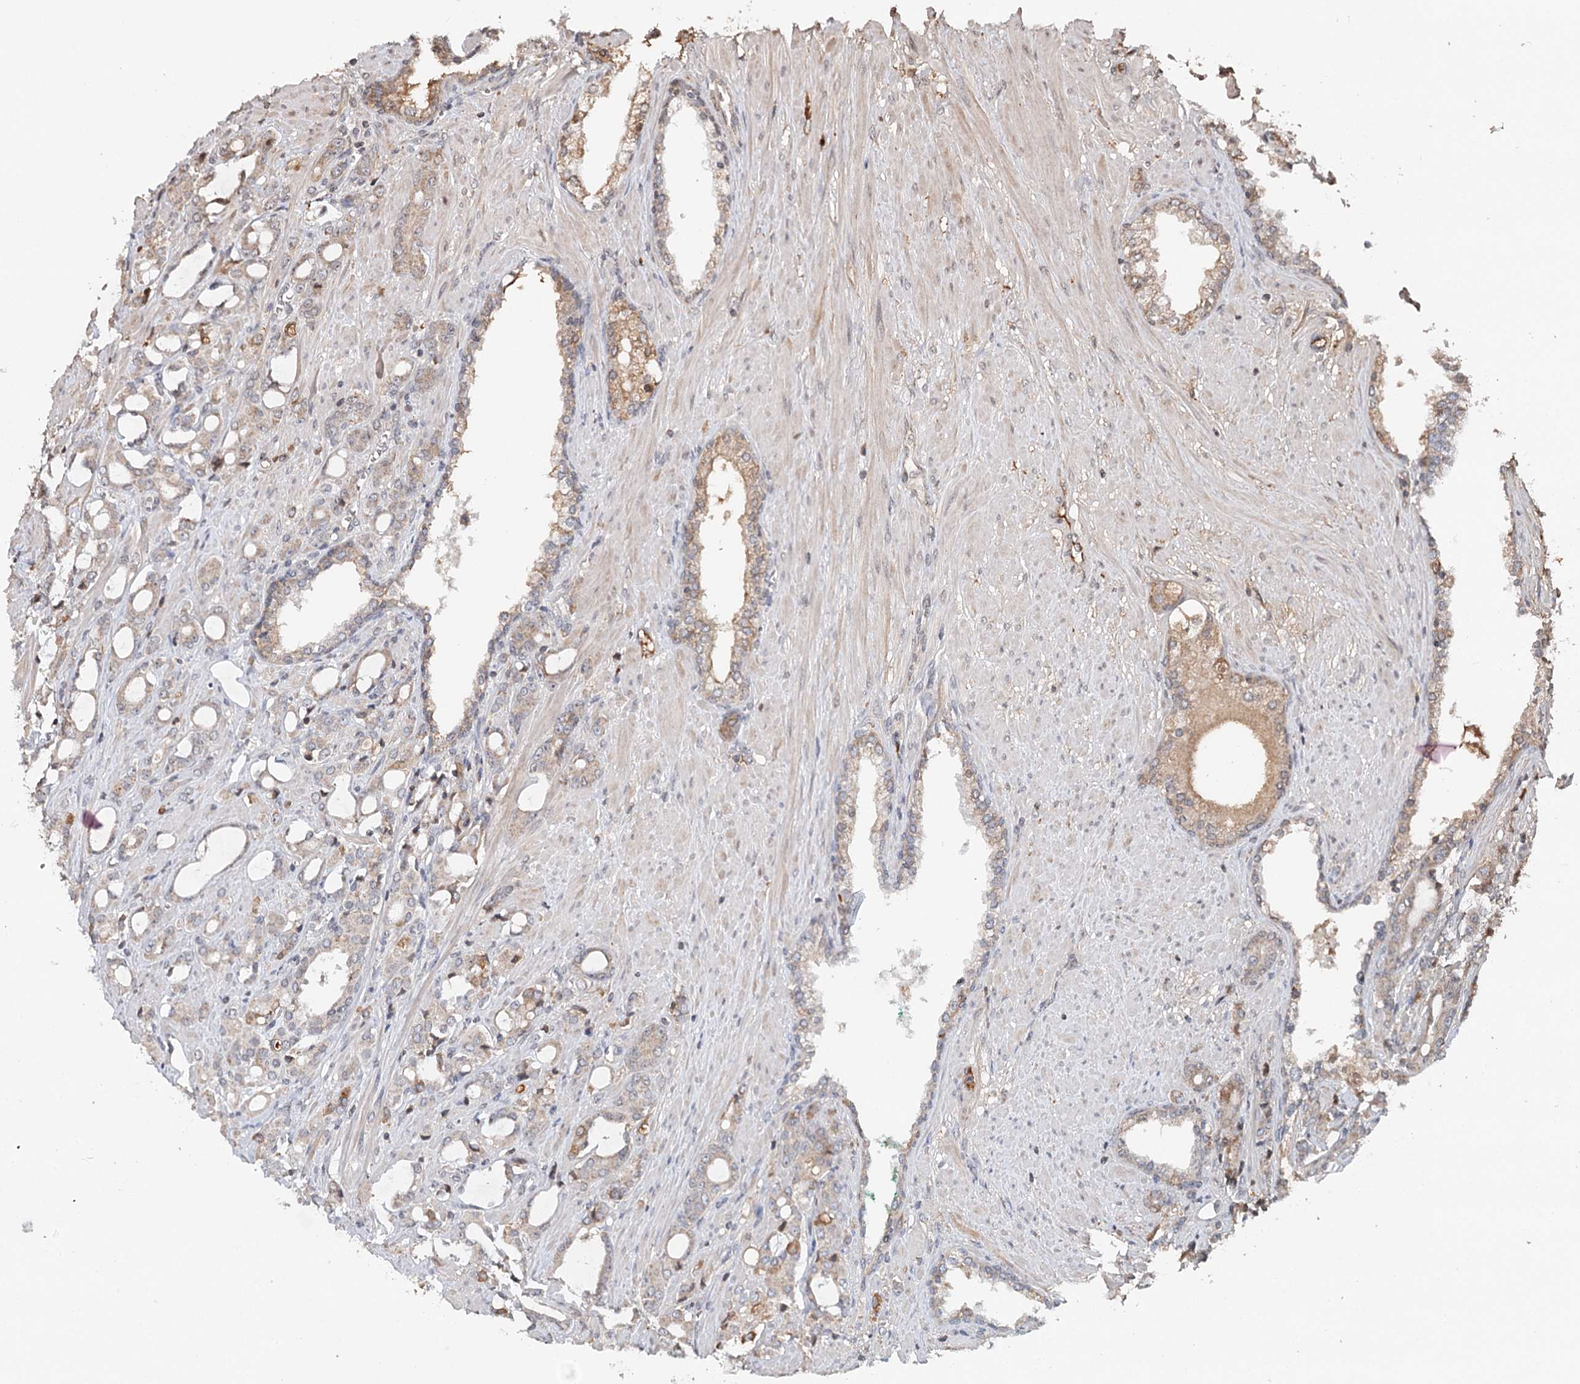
{"staining": {"intensity": "moderate", "quantity": "<25%", "location": "cytoplasmic/membranous"}, "tissue": "prostate cancer", "cell_type": "Tumor cells", "image_type": "cancer", "snomed": [{"axis": "morphology", "description": "Adenocarcinoma, High grade"}, {"axis": "topography", "description": "Prostate"}], "caption": "IHC staining of high-grade adenocarcinoma (prostate), which demonstrates low levels of moderate cytoplasmic/membranous staining in about <25% of tumor cells indicating moderate cytoplasmic/membranous protein staining. The staining was performed using DAB (3,3'-diaminobenzidine) (brown) for protein detection and nuclei were counterstained in hematoxylin (blue).", "gene": "ICOS", "patient": {"sex": "male", "age": 72}}